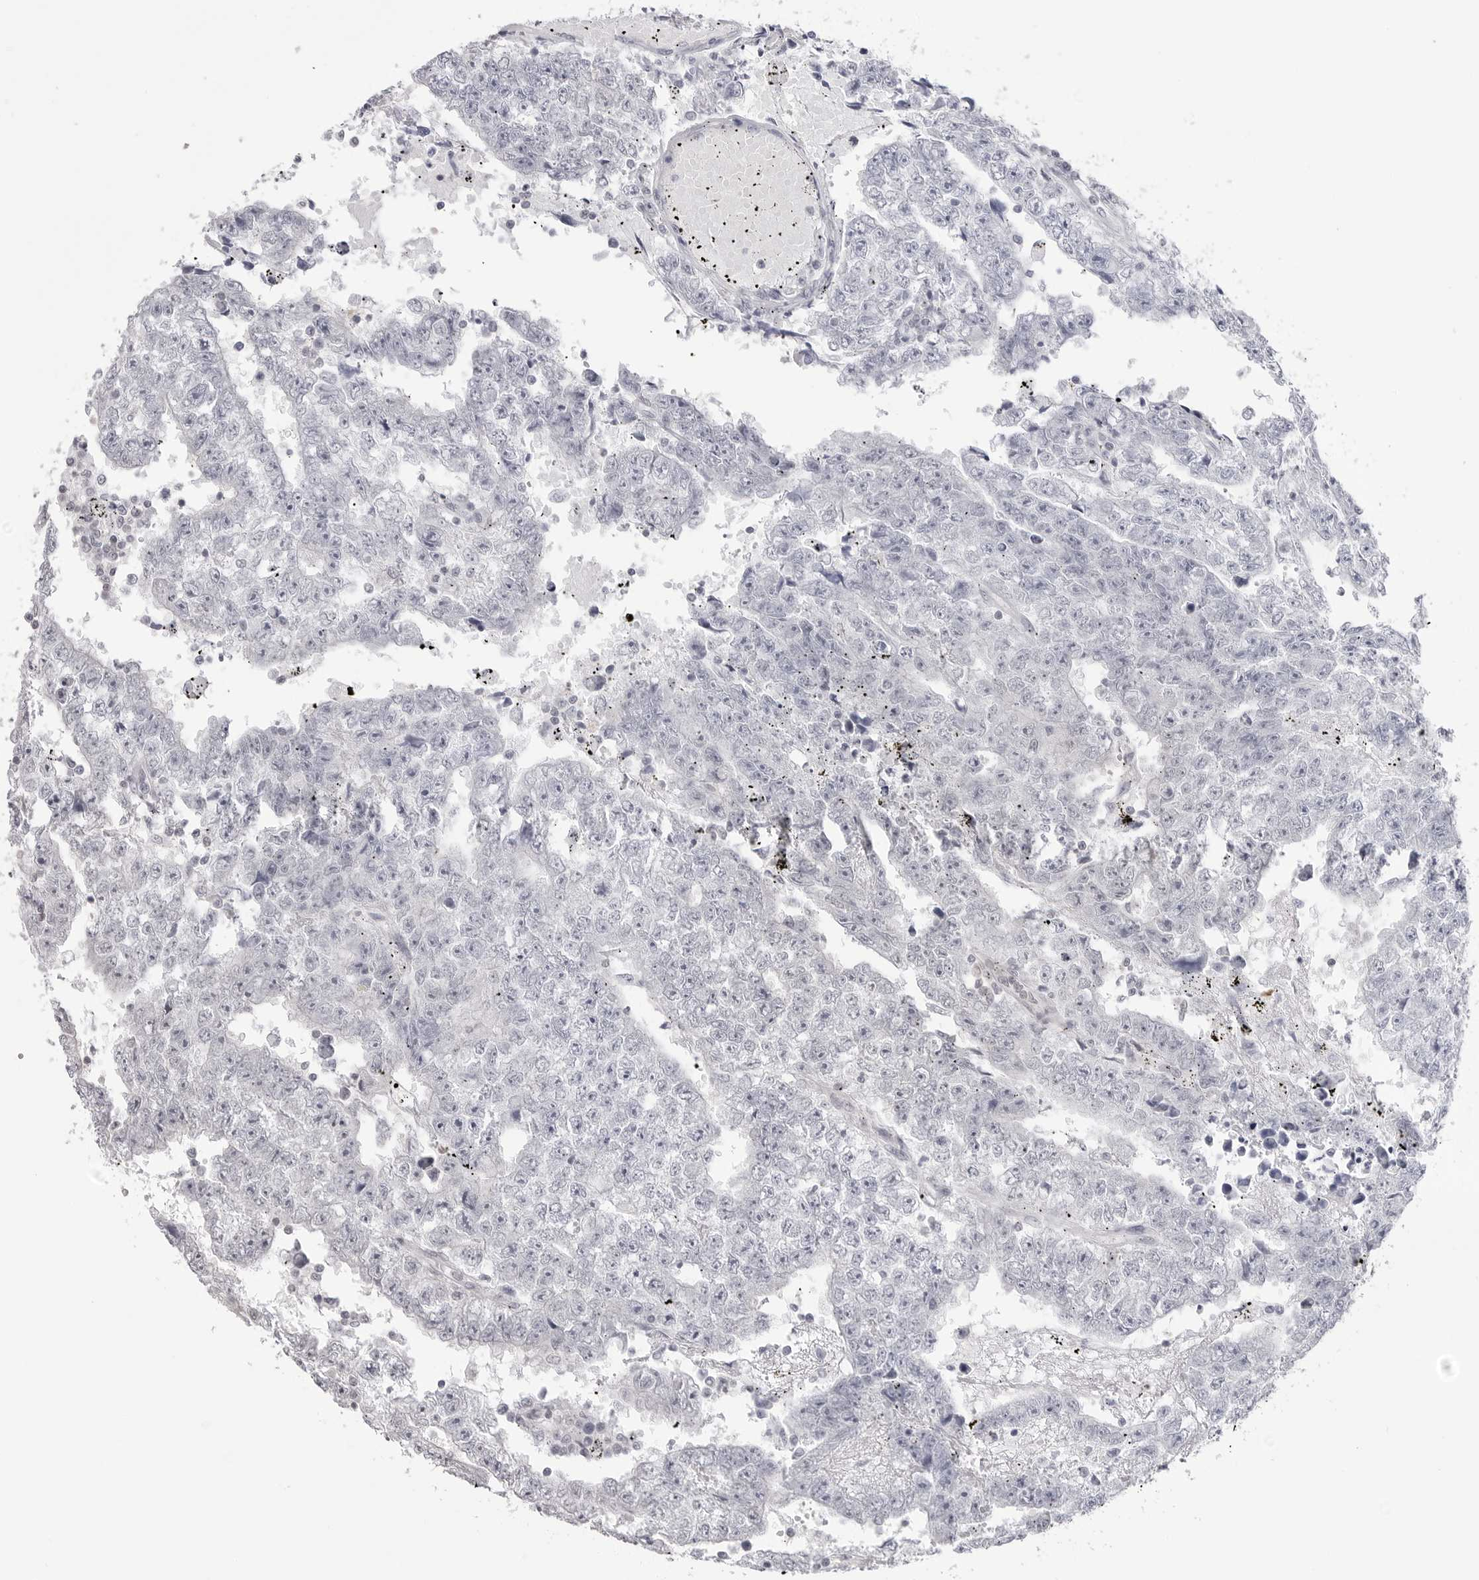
{"staining": {"intensity": "negative", "quantity": "none", "location": "none"}, "tissue": "testis cancer", "cell_type": "Tumor cells", "image_type": "cancer", "snomed": [{"axis": "morphology", "description": "Carcinoma, Embryonal, NOS"}, {"axis": "topography", "description": "Testis"}], "caption": "Tumor cells show no significant protein positivity in testis cancer.", "gene": "YWHAG", "patient": {"sex": "male", "age": 25}}